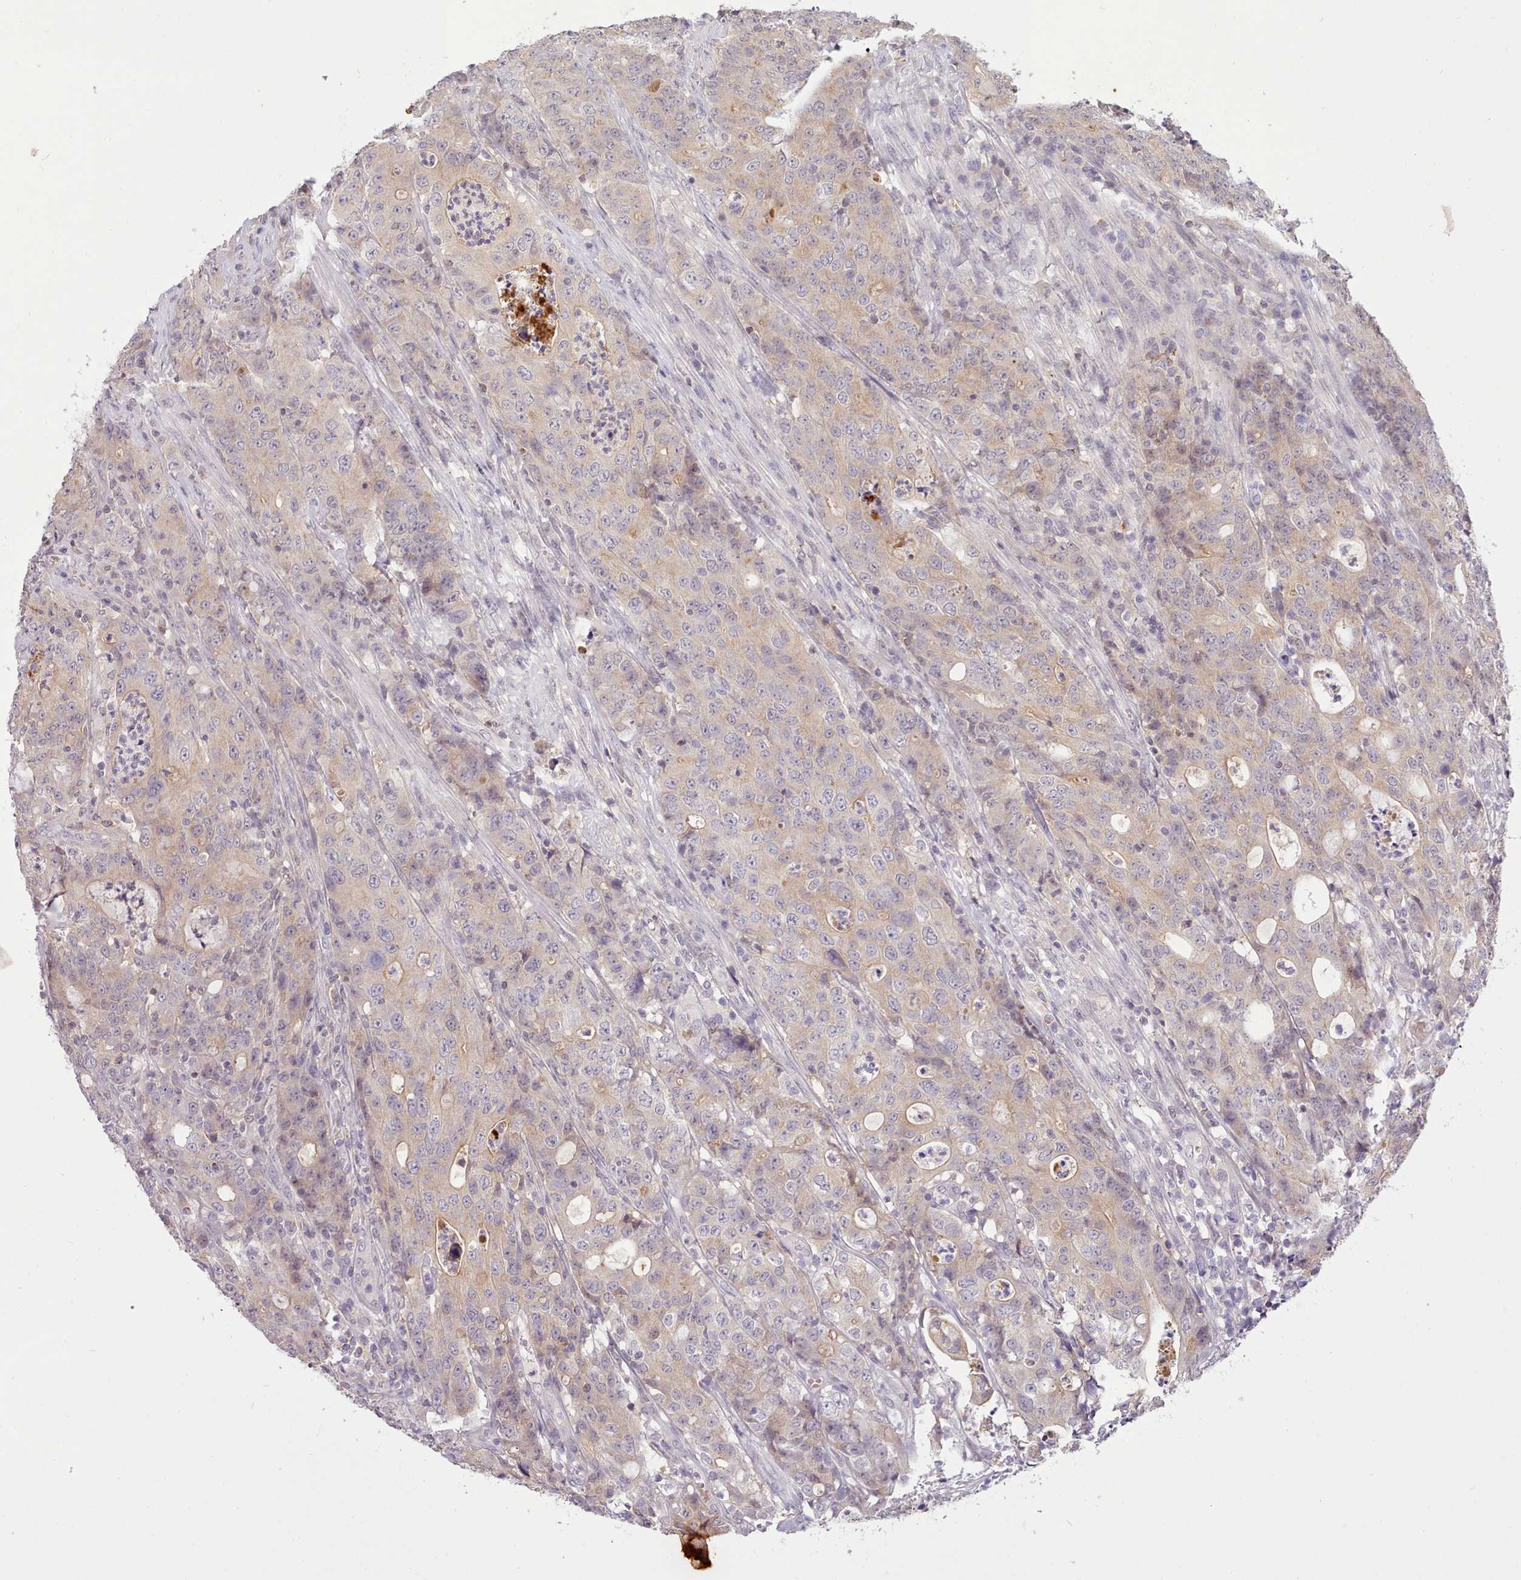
{"staining": {"intensity": "weak", "quantity": "<25%", "location": "cytoplasmic/membranous"}, "tissue": "colorectal cancer", "cell_type": "Tumor cells", "image_type": "cancer", "snomed": [{"axis": "morphology", "description": "Adenocarcinoma, NOS"}, {"axis": "topography", "description": "Colon"}], "caption": "Immunohistochemistry photomicrograph of colorectal adenocarcinoma stained for a protein (brown), which shows no positivity in tumor cells. Brightfield microscopy of IHC stained with DAB (3,3'-diaminobenzidine) (brown) and hematoxylin (blue), captured at high magnification.", "gene": "ARL17A", "patient": {"sex": "male", "age": 83}}